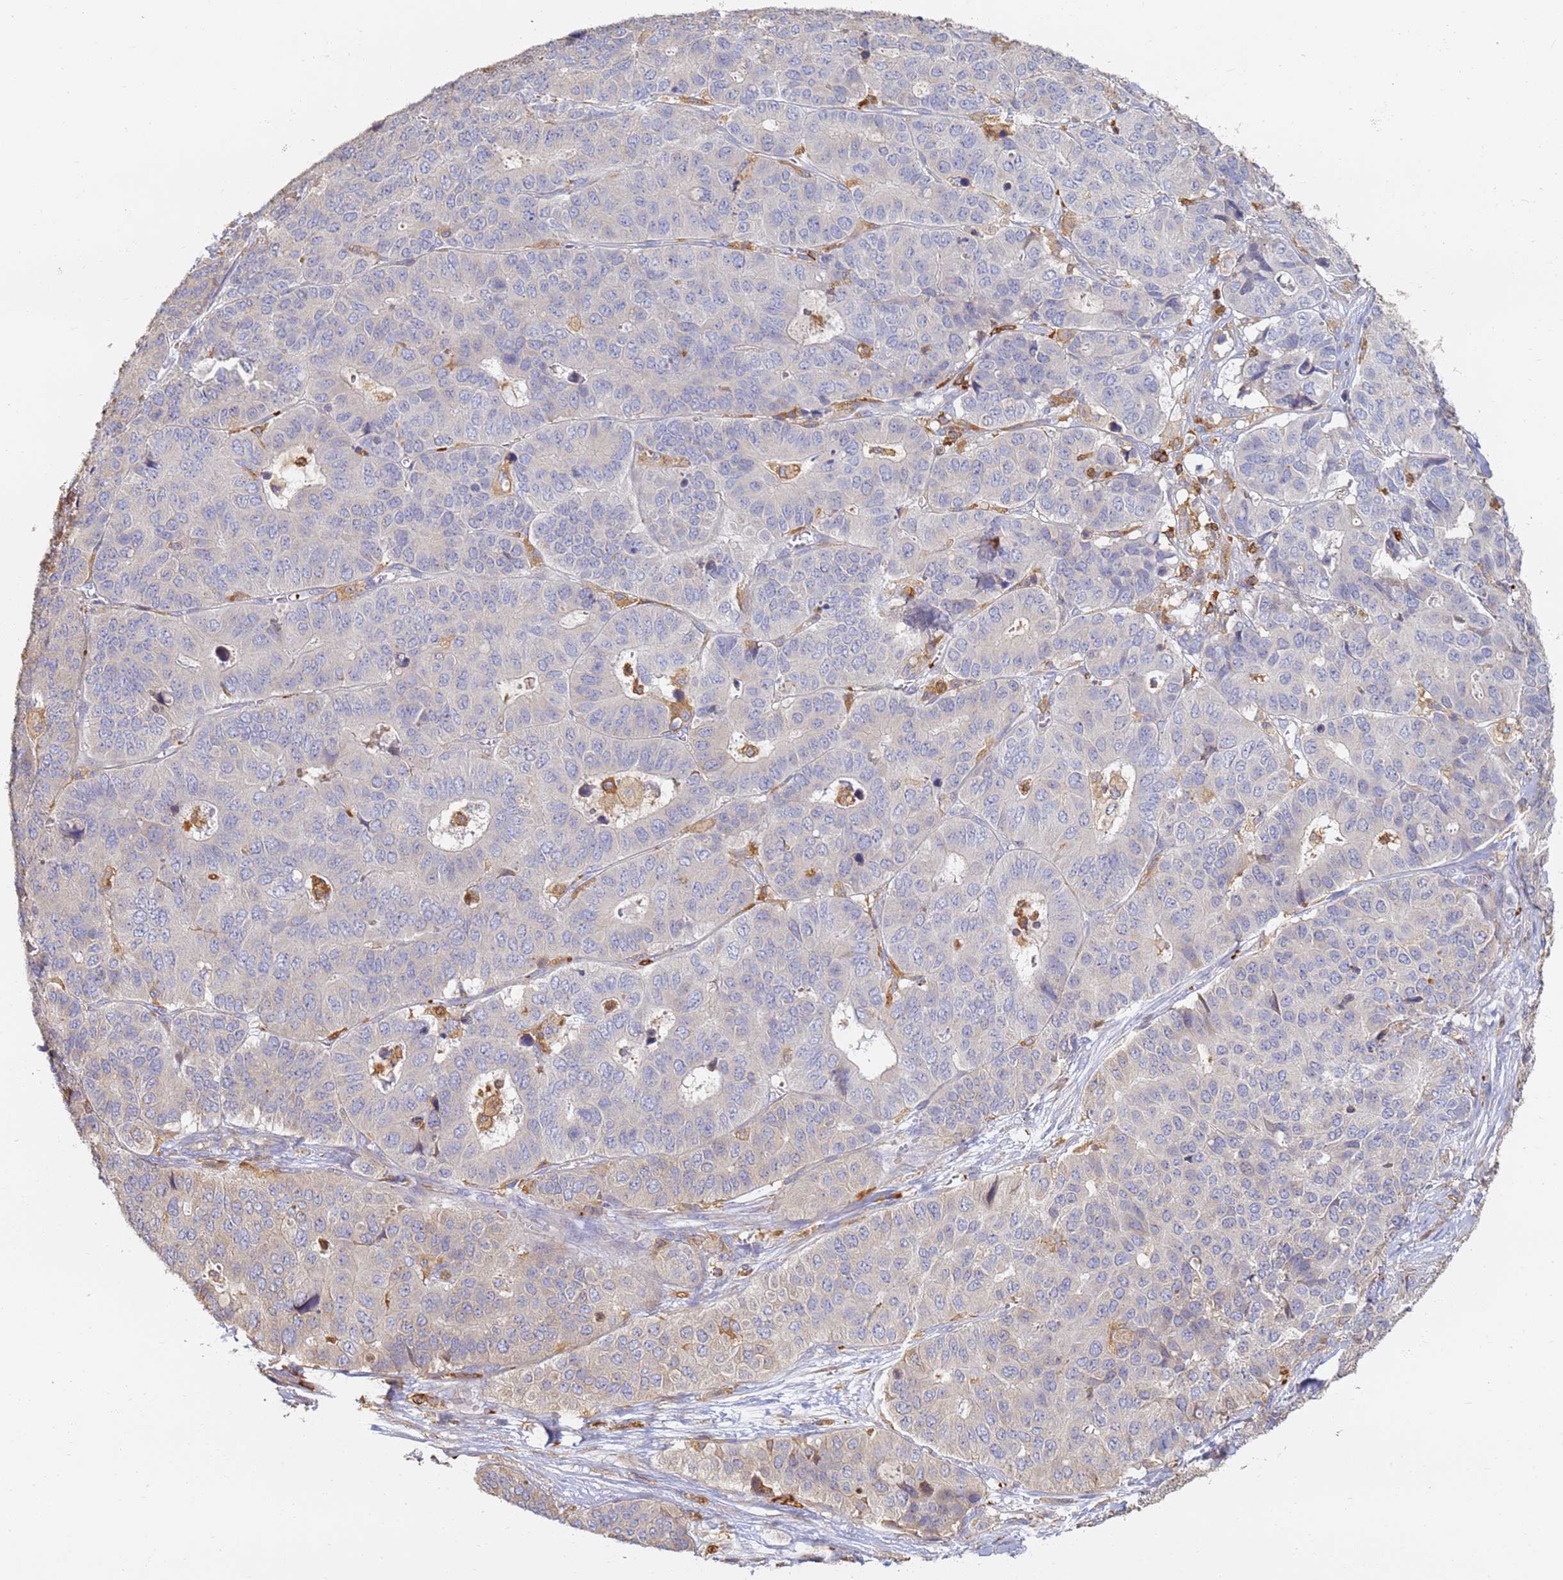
{"staining": {"intensity": "negative", "quantity": "none", "location": "none"}, "tissue": "pancreatic cancer", "cell_type": "Tumor cells", "image_type": "cancer", "snomed": [{"axis": "morphology", "description": "Adenocarcinoma, NOS"}, {"axis": "topography", "description": "Pancreas"}], "caption": "DAB (3,3'-diaminobenzidine) immunohistochemical staining of pancreatic adenocarcinoma reveals no significant positivity in tumor cells. (Immunohistochemistry (ihc), brightfield microscopy, high magnification).", "gene": "BIN2", "patient": {"sex": "male", "age": 50}}